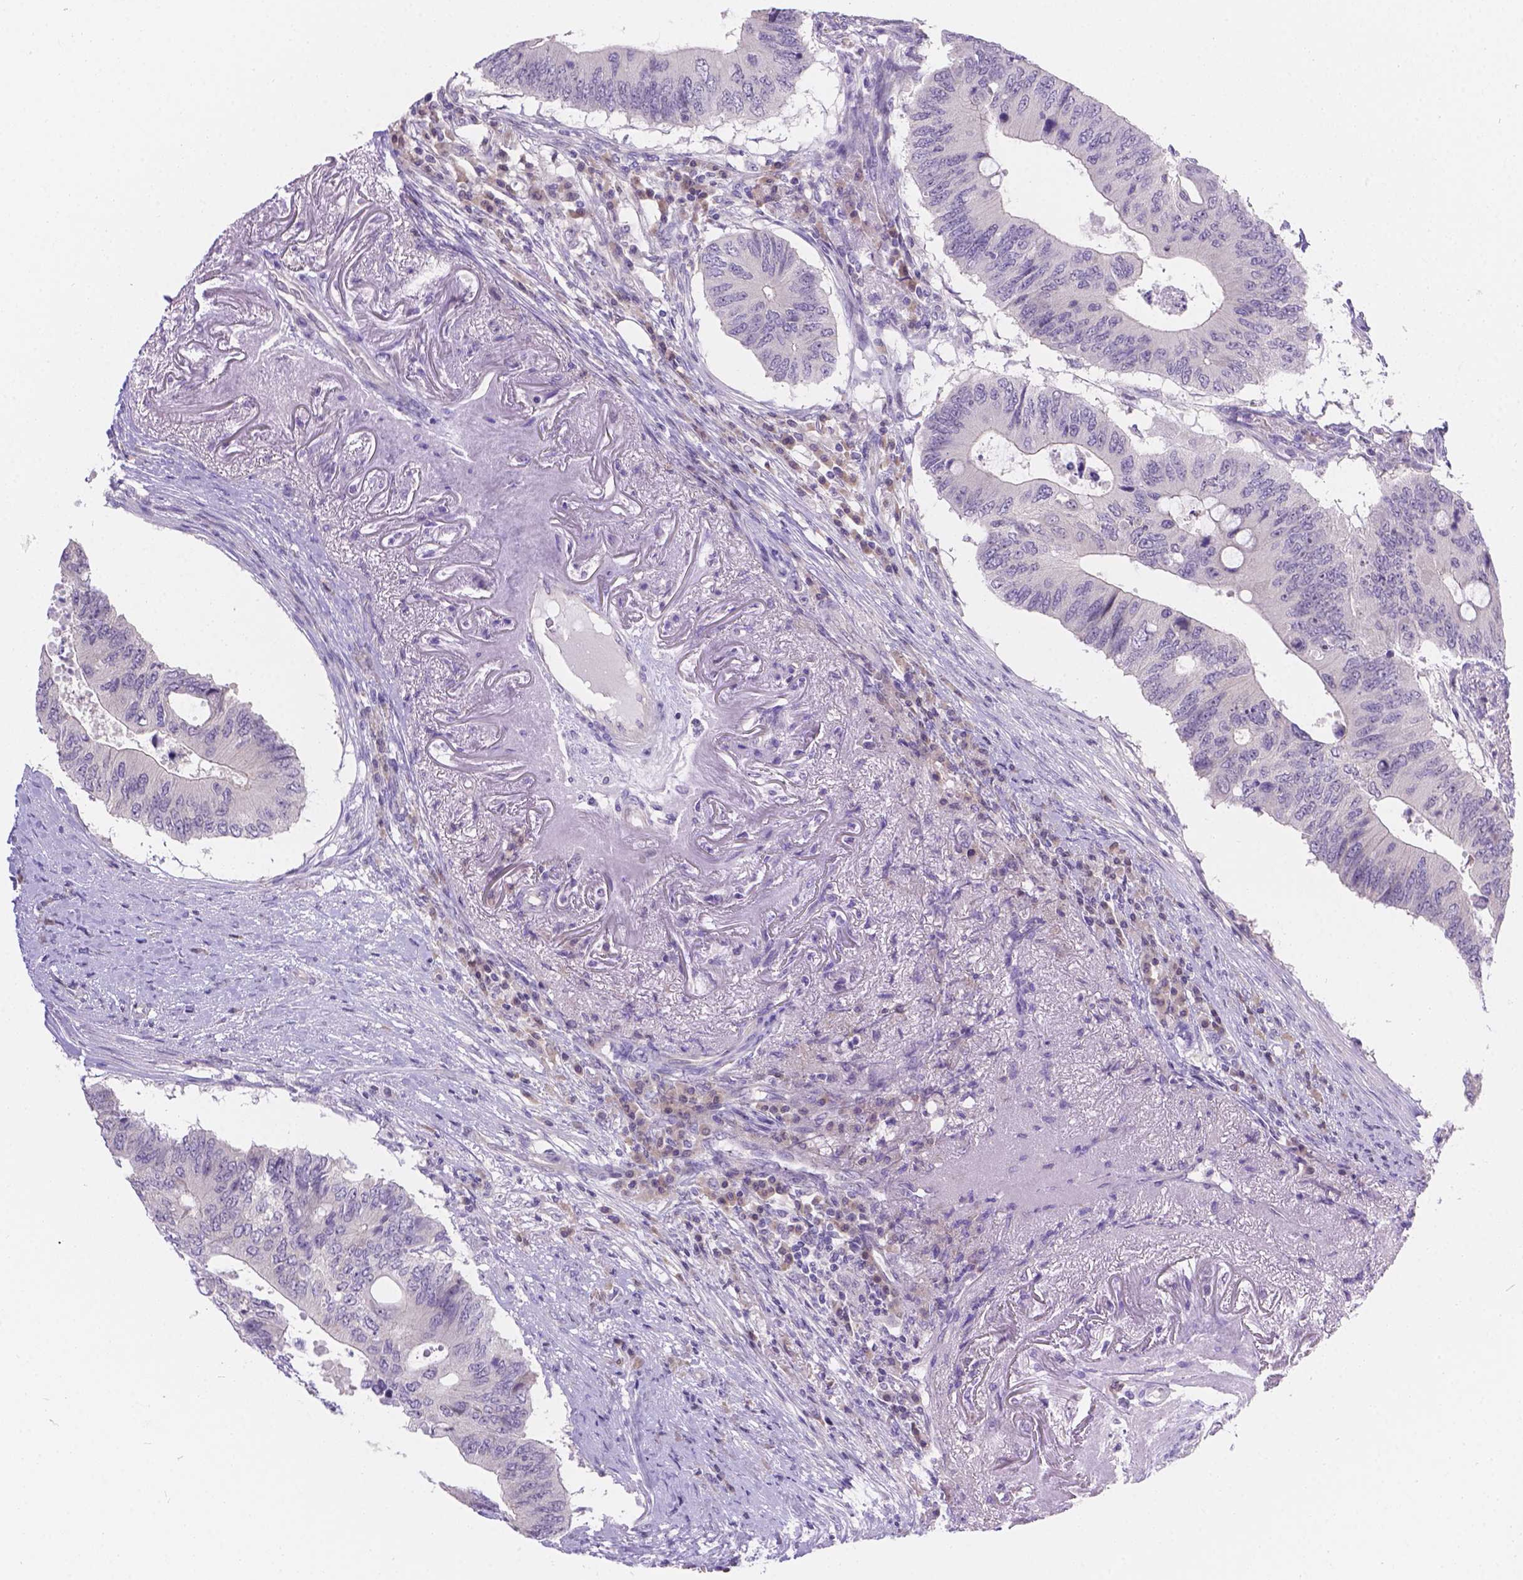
{"staining": {"intensity": "negative", "quantity": "none", "location": "none"}, "tissue": "colorectal cancer", "cell_type": "Tumor cells", "image_type": "cancer", "snomed": [{"axis": "morphology", "description": "Adenocarcinoma, NOS"}, {"axis": "topography", "description": "Colon"}], "caption": "Immunohistochemistry (IHC) of colorectal cancer shows no staining in tumor cells.", "gene": "CD96", "patient": {"sex": "male", "age": 71}}